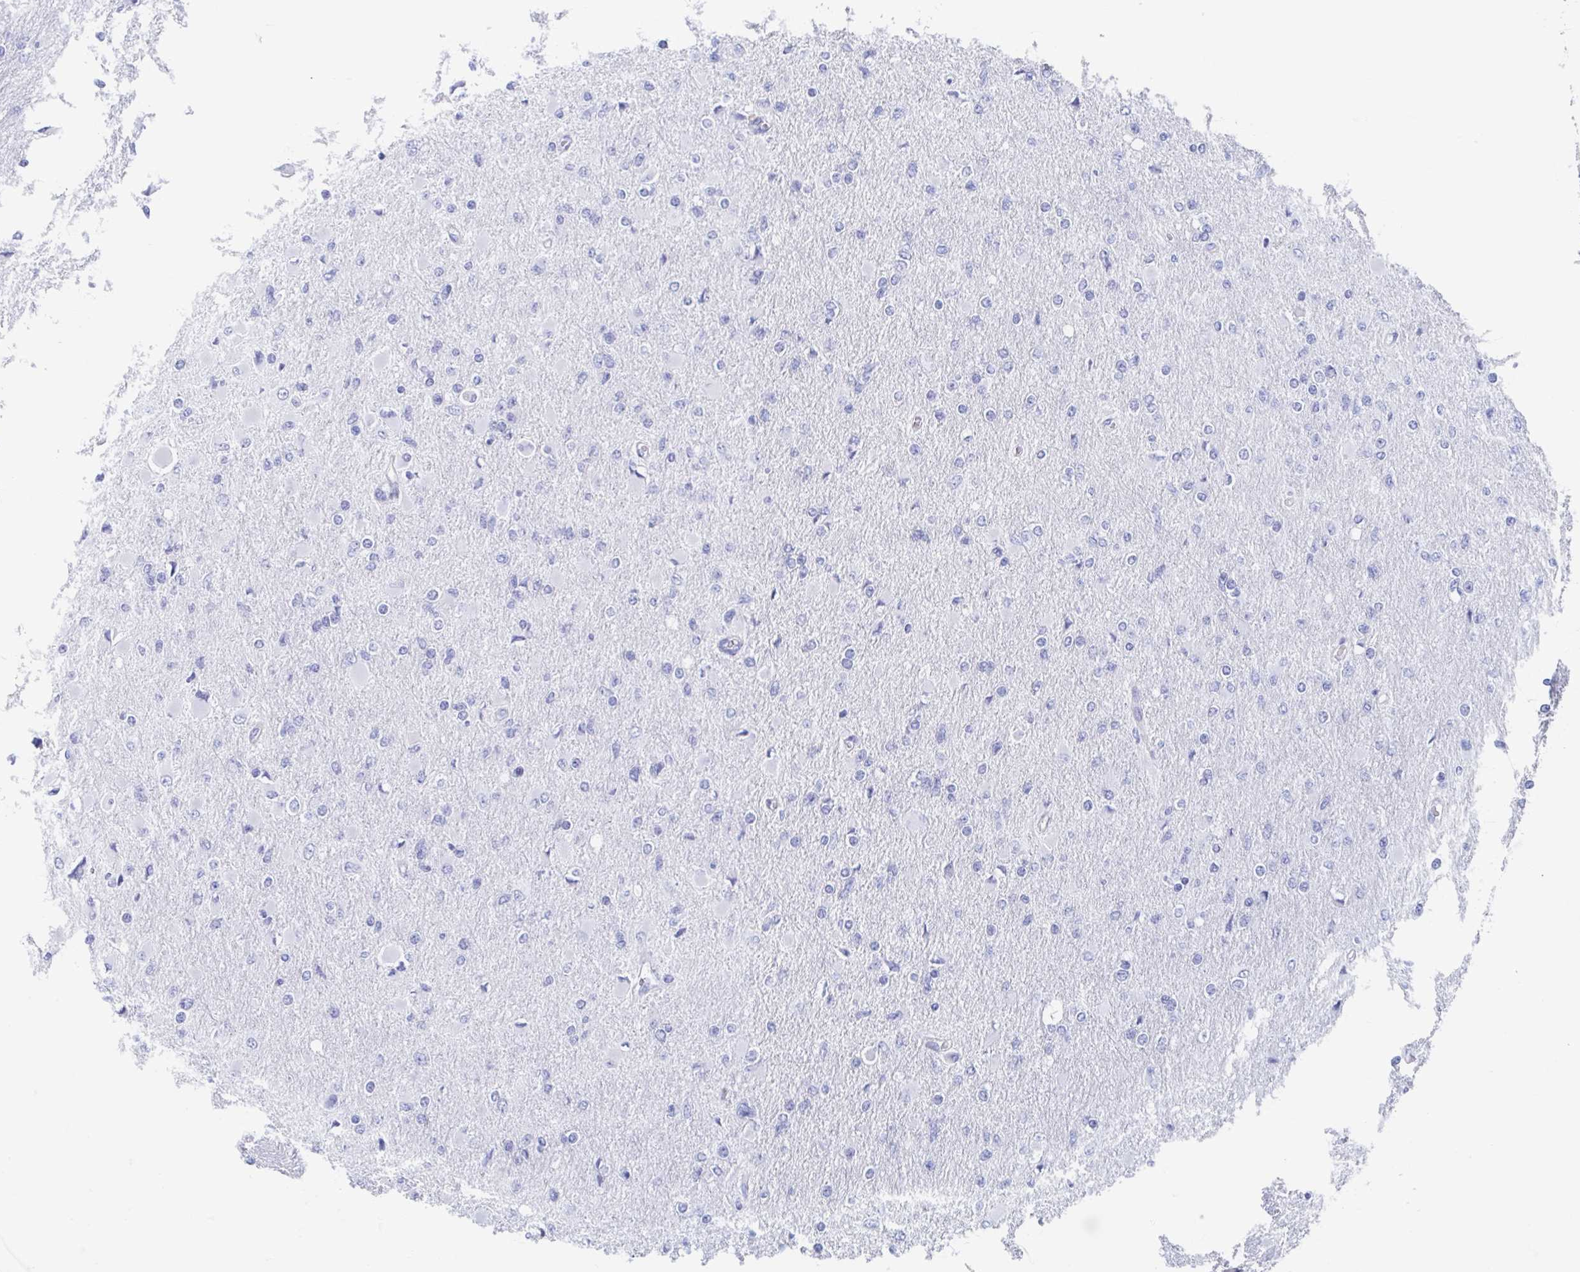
{"staining": {"intensity": "negative", "quantity": "none", "location": "none"}, "tissue": "glioma", "cell_type": "Tumor cells", "image_type": "cancer", "snomed": [{"axis": "morphology", "description": "Glioma, malignant, High grade"}, {"axis": "topography", "description": "Cerebral cortex"}], "caption": "Immunohistochemical staining of human malignant glioma (high-grade) displays no significant staining in tumor cells.", "gene": "SHCBP1L", "patient": {"sex": "female", "age": 36}}